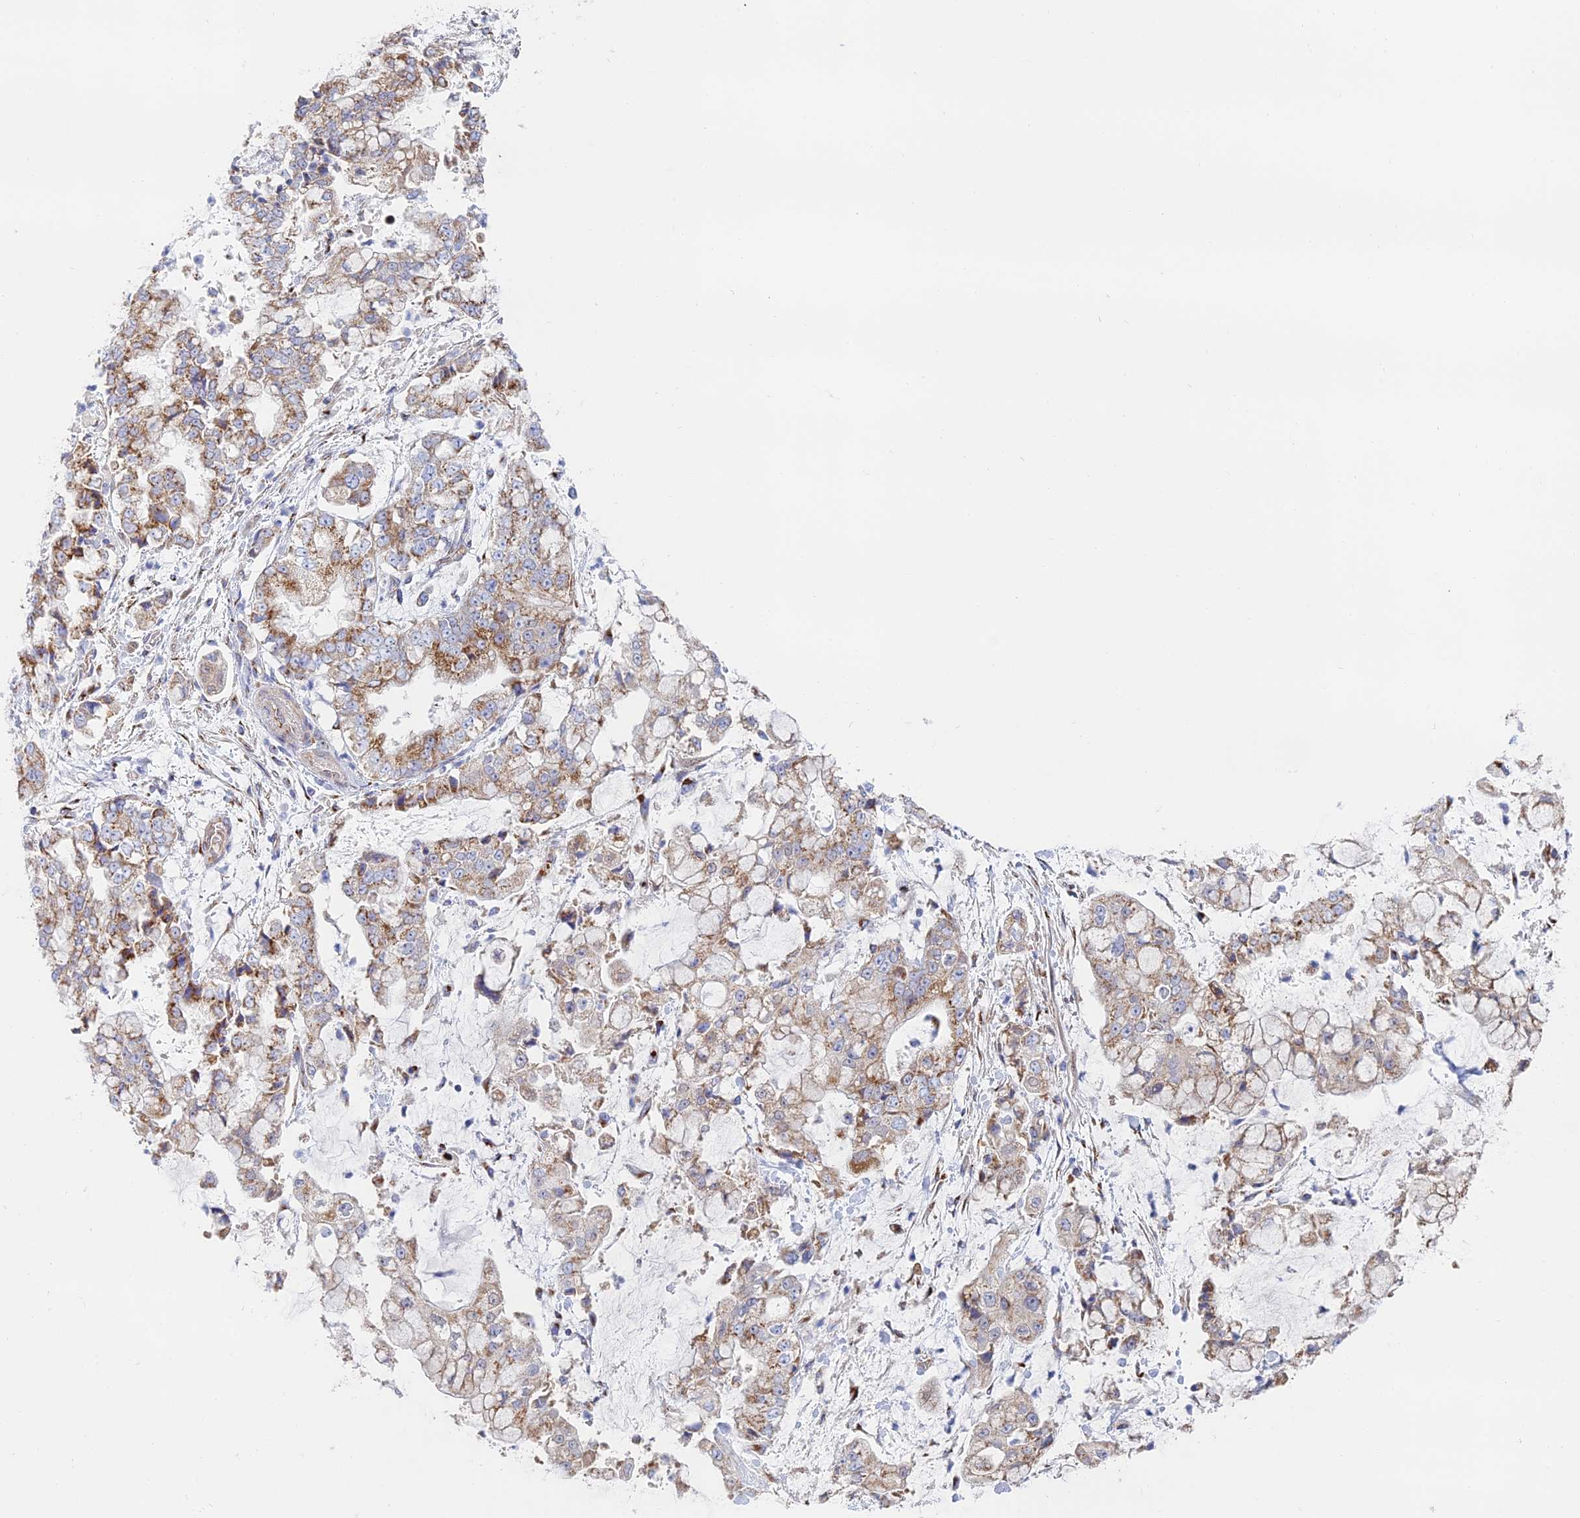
{"staining": {"intensity": "moderate", "quantity": "25%-75%", "location": "cytoplasmic/membranous"}, "tissue": "stomach cancer", "cell_type": "Tumor cells", "image_type": "cancer", "snomed": [{"axis": "morphology", "description": "Adenocarcinoma, NOS"}, {"axis": "topography", "description": "Stomach"}], "caption": "IHC of stomach cancer (adenocarcinoma) reveals medium levels of moderate cytoplasmic/membranous positivity in approximately 25%-75% of tumor cells.", "gene": "HS2ST1", "patient": {"sex": "male", "age": 76}}